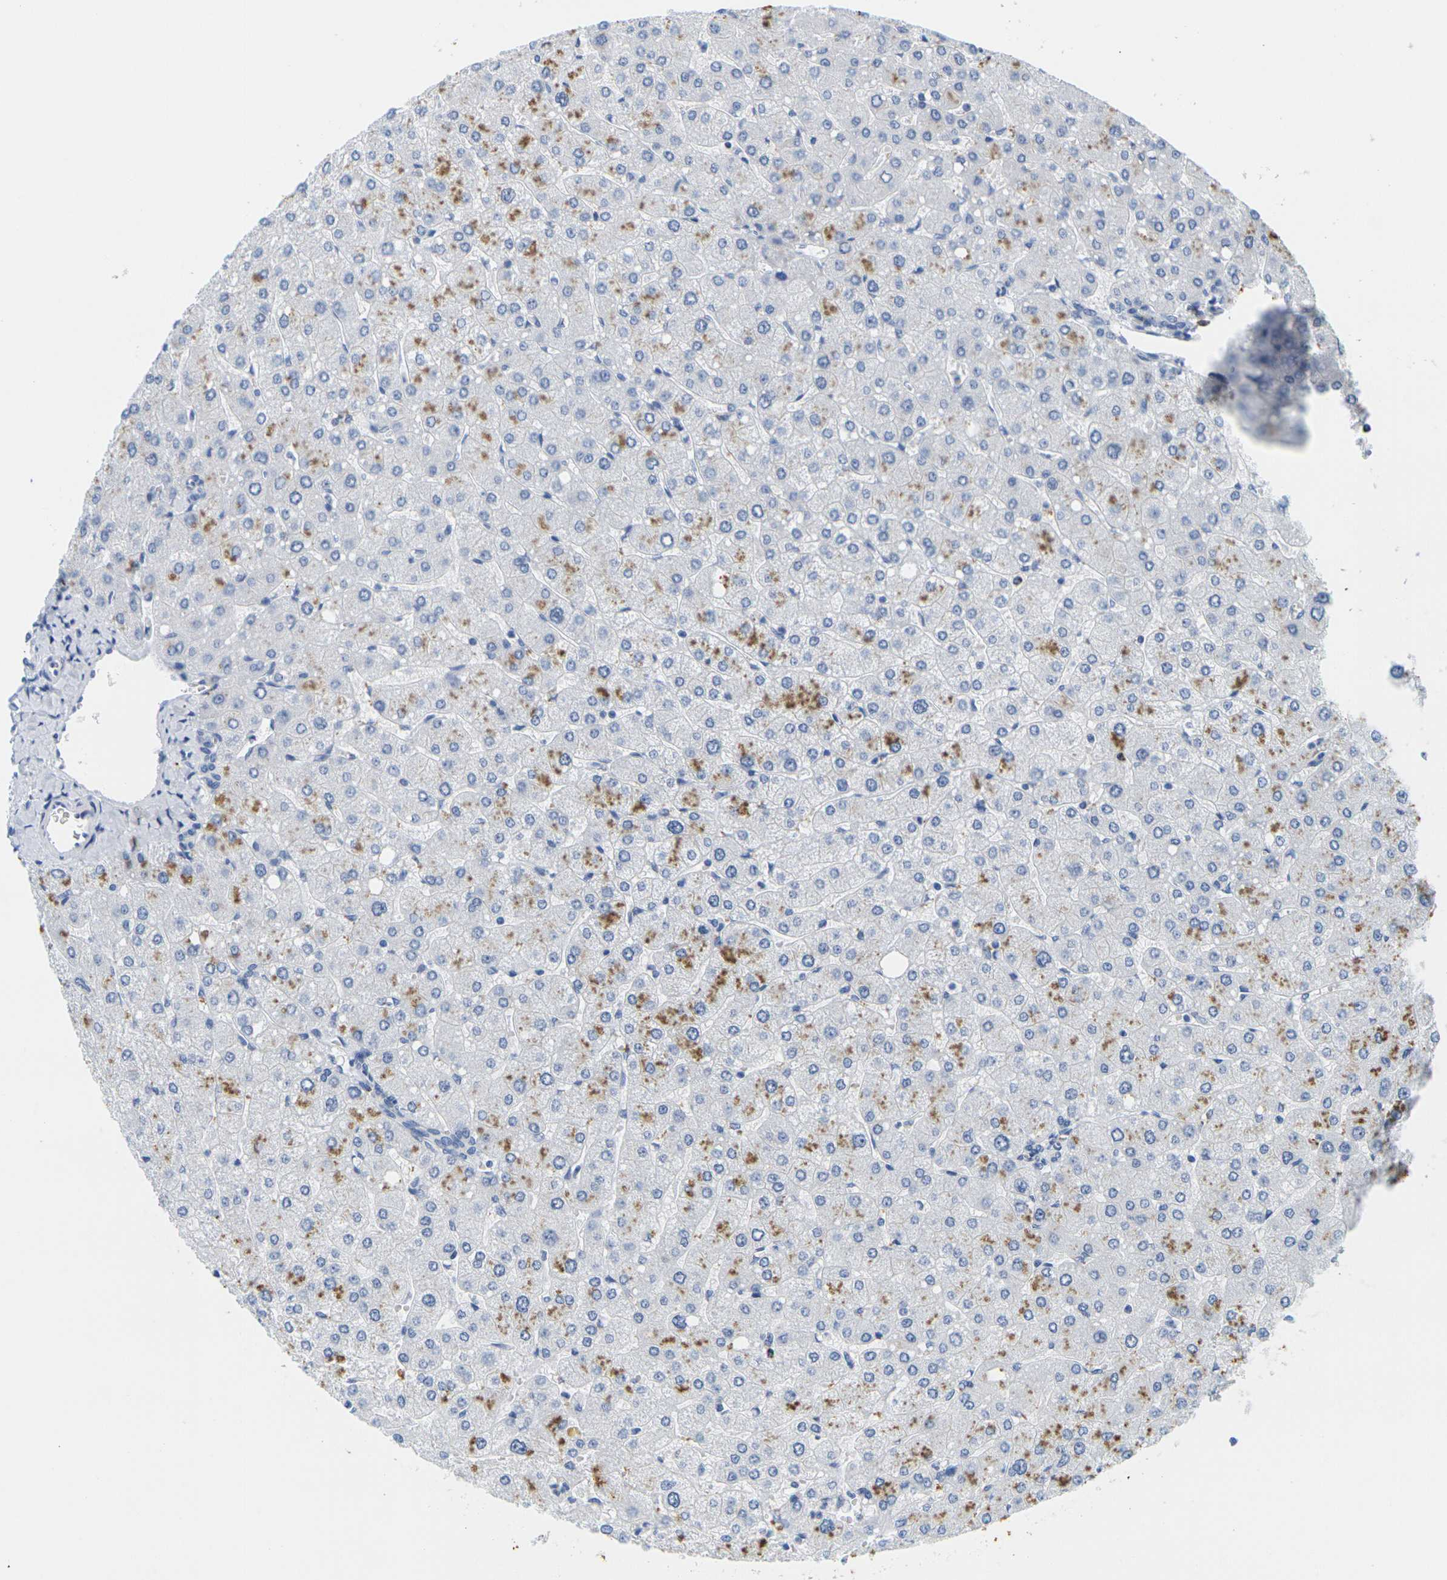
{"staining": {"intensity": "negative", "quantity": "none", "location": "none"}, "tissue": "liver", "cell_type": "Cholangiocytes", "image_type": "normal", "snomed": [{"axis": "morphology", "description": "Normal tissue, NOS"}, {"axis": "topography", "description": "Liver"}], "caption": "The photomicrograph shows no significant expression in cholangiocytes of liver.", "gene": "HLA", "patient": {"sex": "male", "age": 55}}